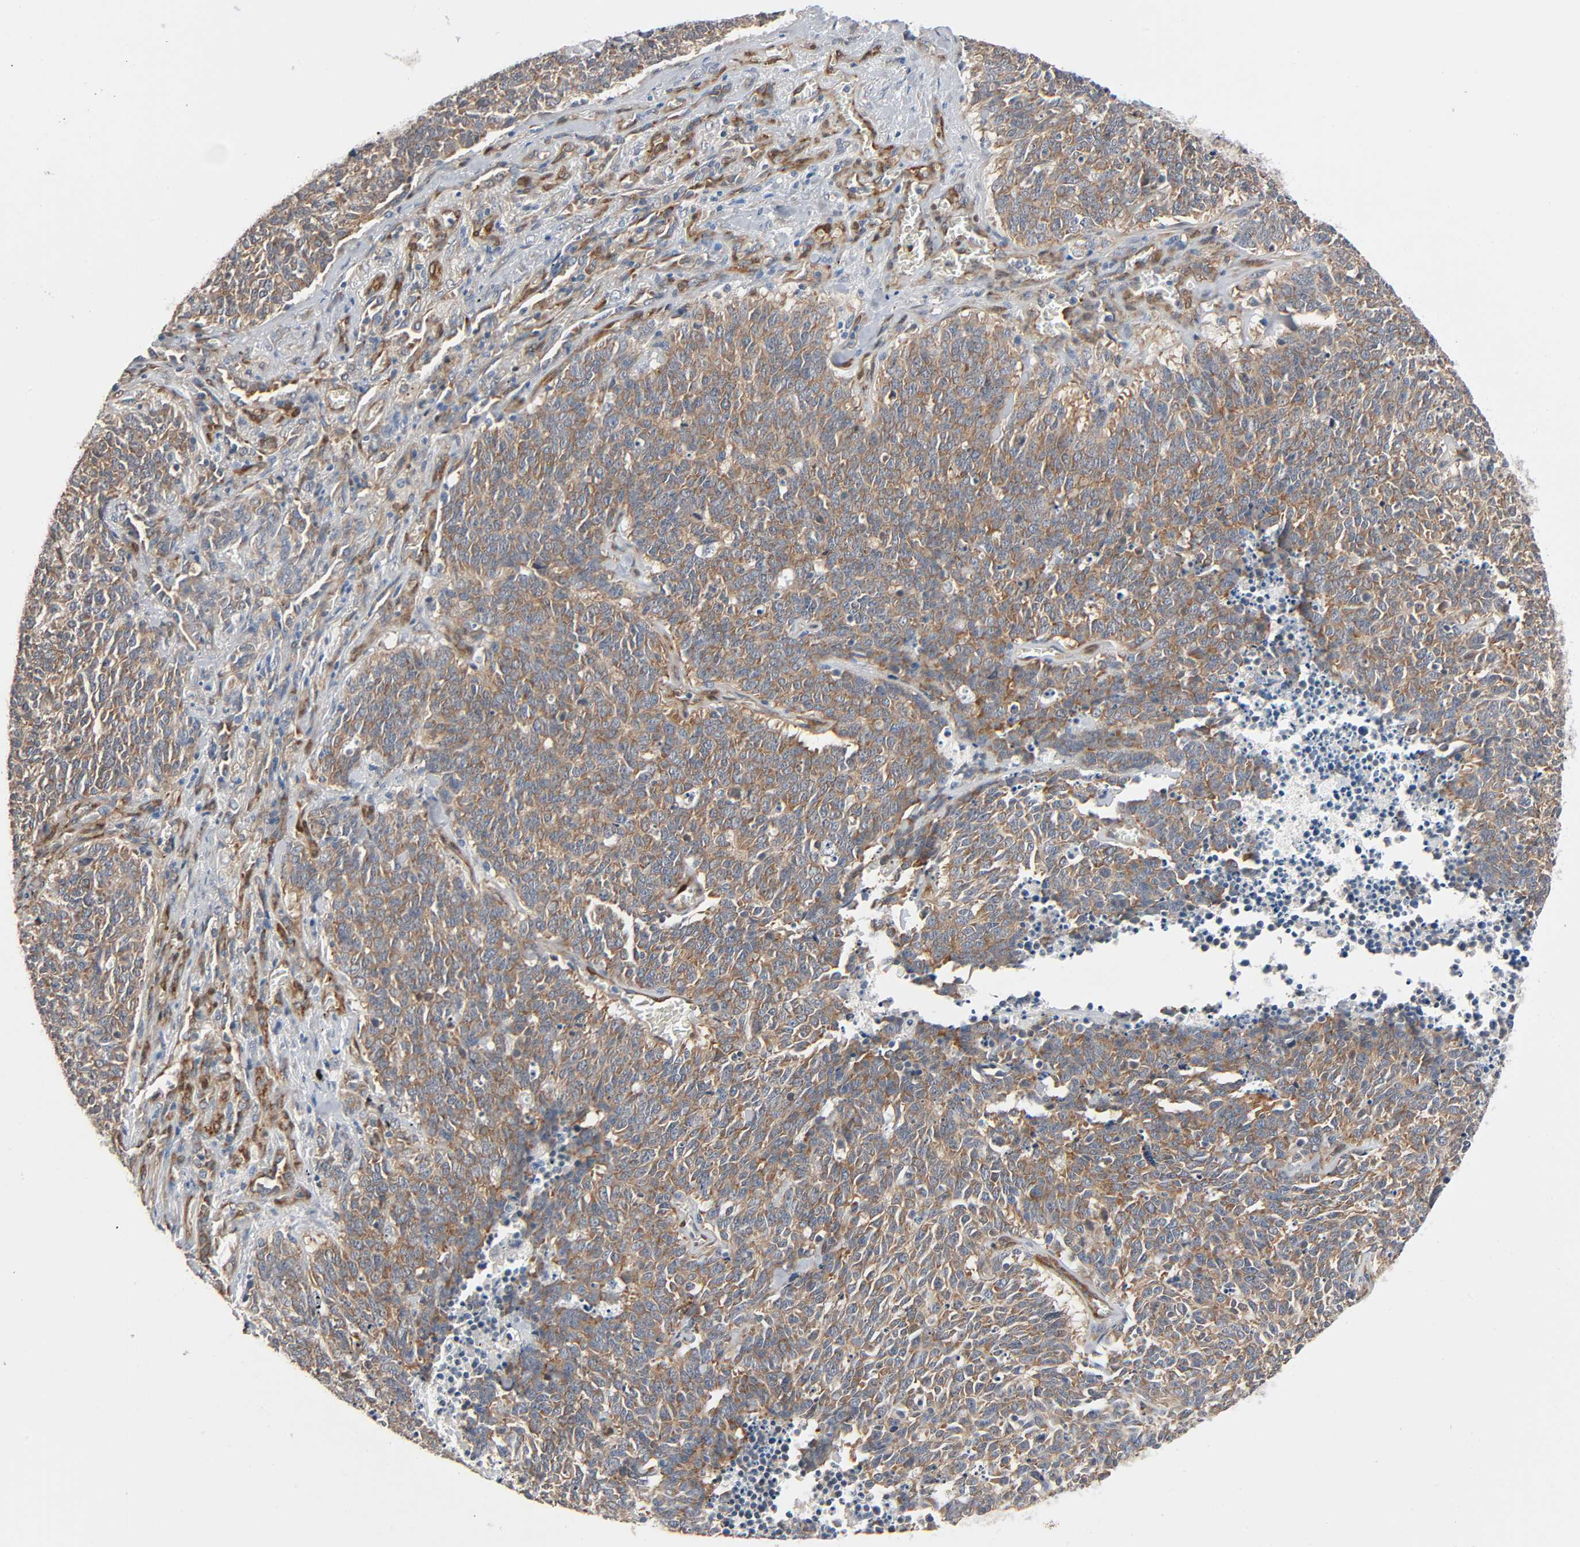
{"staining": {"intensity": "moderate", "quantity": ">75%", "location": "cytoplasmic/membranous"}, "tissue": "lung cancer", "cell_type": "Tumor cells", "image_type": "cancer", "snomed": [{"axis": "morphology", "description": "Neoplasm, malignant, NOS"}, {"axis": "topography", "description": "Lung"}], "caption": "This histopathology image shows IHC staining of human lung cancer (malignant neoplasm), with medium moderate cytoplasmic/membranous staining in about >75% of tumor cells.", "gene": "PTK2", "patient": {"sex": "female", "age": 58}}